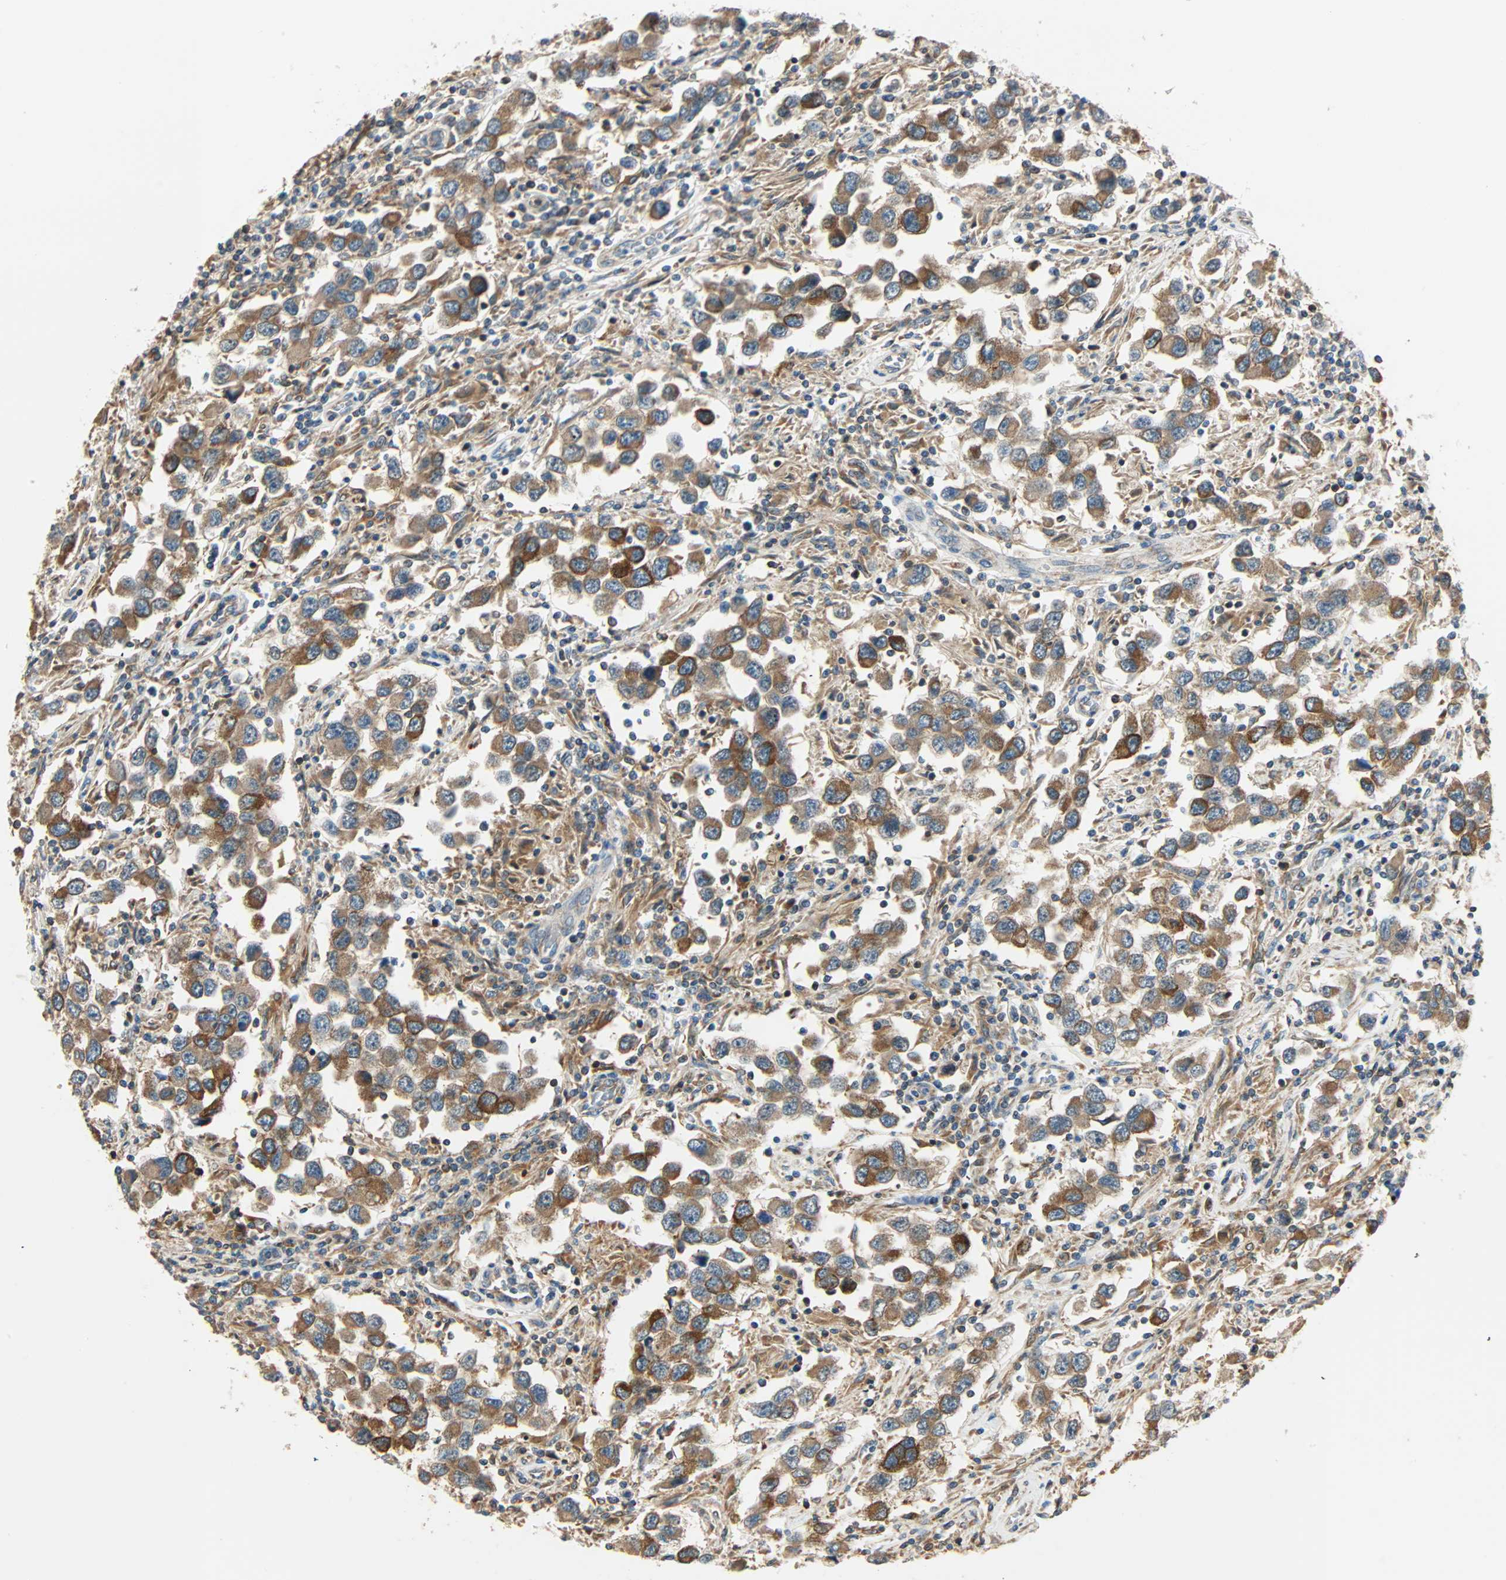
{"staining": {"intensity": "moderate", "quantity": ">75%", "location": "cytoplasmic/membranous"}, "tissue": "testis cancer", "cell_type": "Tumor cells", "image_type": "cancer", "snomed": [{"axis": "morphology", "description": "Carcinoma, Embryonal, NOS"}, {"axis": "topography", "description": "Testis"}], "caption": "Protein analysis of testis embryonal carcinoma tissue demonstrates moderate cytoplasmic/membranous staining in approximately >75% of tumor cells.", "gene": "PNPLA6", "patient": {"sex": "male", "age": 21}}